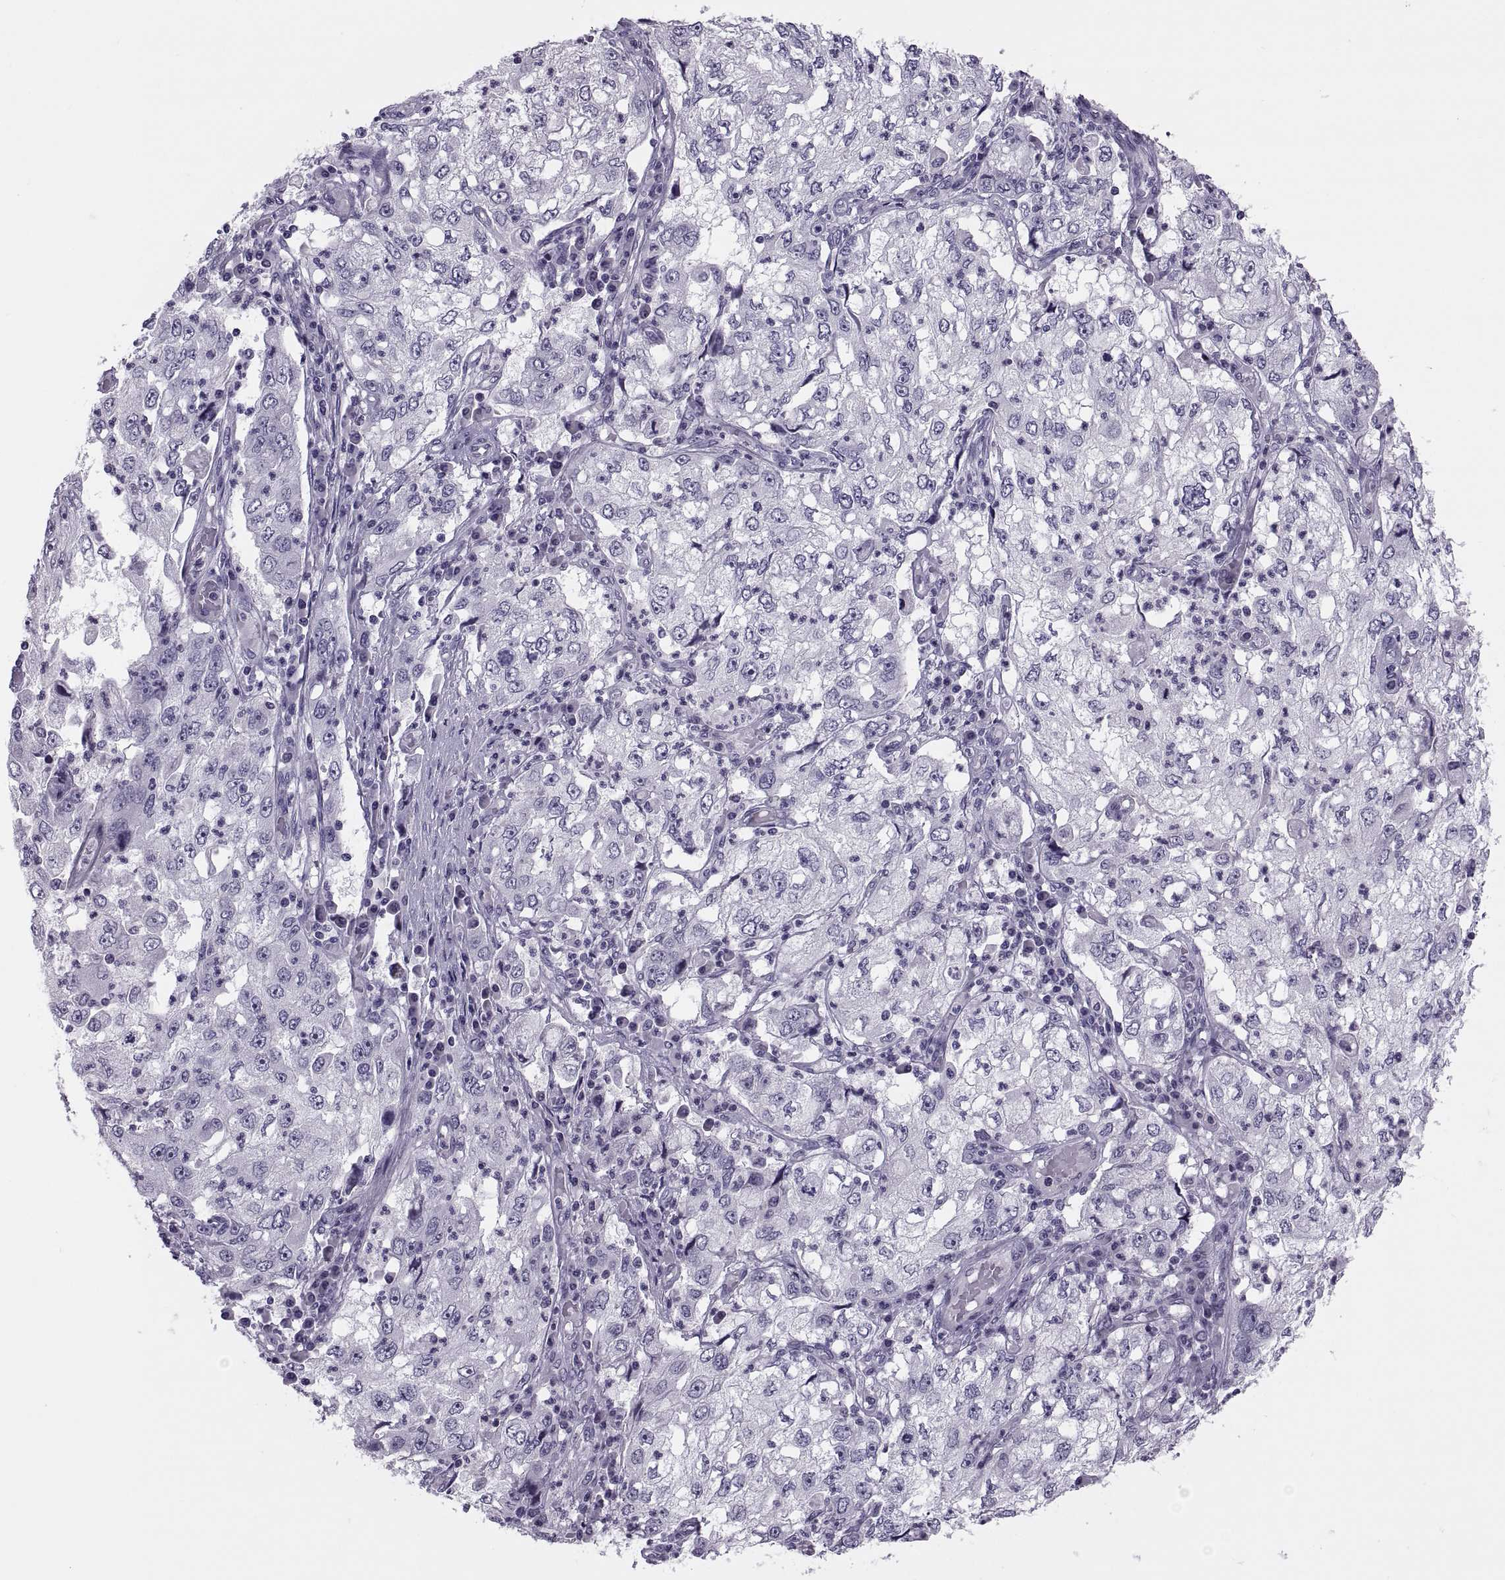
{"staining": {"intensity": "negative", "quantity": "none", "location": "none"}, "tissue": "cervical cancer", "cell_type": "Tumor cells", "image_type": "cancer", "snomed": [{"axis": "morphology", "description": "Squamous cell carcinoma, NOS"}, {"axis": "topography", "description": "Cervix"}], "caption": "The image reveals no staining of tumor cells in cervical squamous cell carcinoma.", "gene": "SYNGR4", "patient": {"sex": "female", "age": 36}}